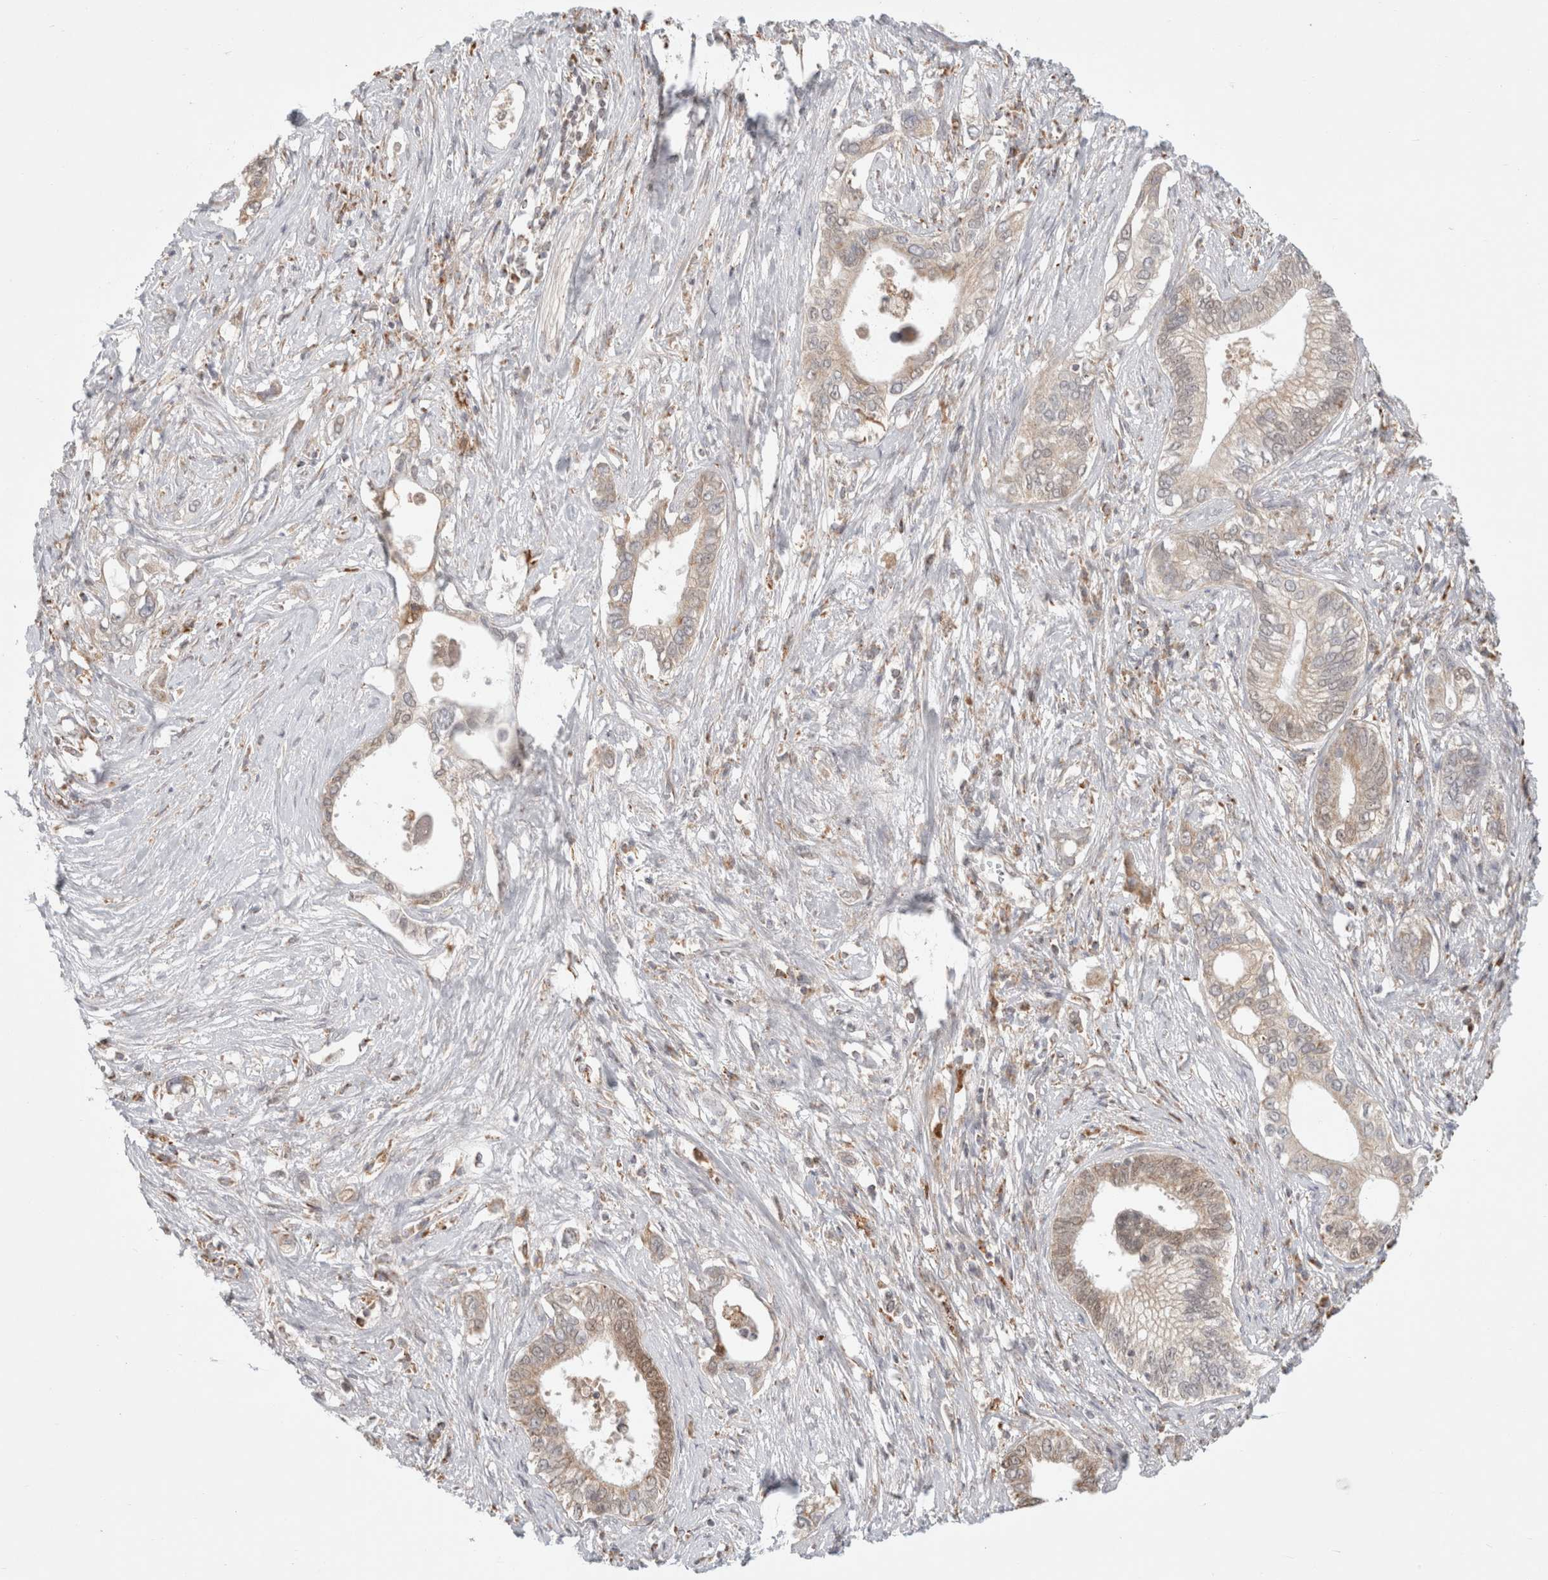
{"staining": {"intensity": "weak", "quantity": "25%-75%", "location": "cytoplasmic/membranous"}, "tissue": "pancreatic cancer", "cell_type": "Tumor cells", "image_type": "cancer", "snomed": [{"axis": "morphology", "description": "Normal tissue, NOS"}, {"axis": "morphology", "description": "Adenocarcinoma, NOS"}, {"axis": "topography", "description": "Pancreas"}, {"axis": "topography", "description": "Peripheral nerve tissue"}], "caption": "Adenocarcinoma (pancreatic) stained for a protein (brown) shows weak cytoplasmic/membranous positive positivity in approximately 25%-75% of tumor cells.", "gene": "HROB", "patient": {"sex": "male", "age": 59}}